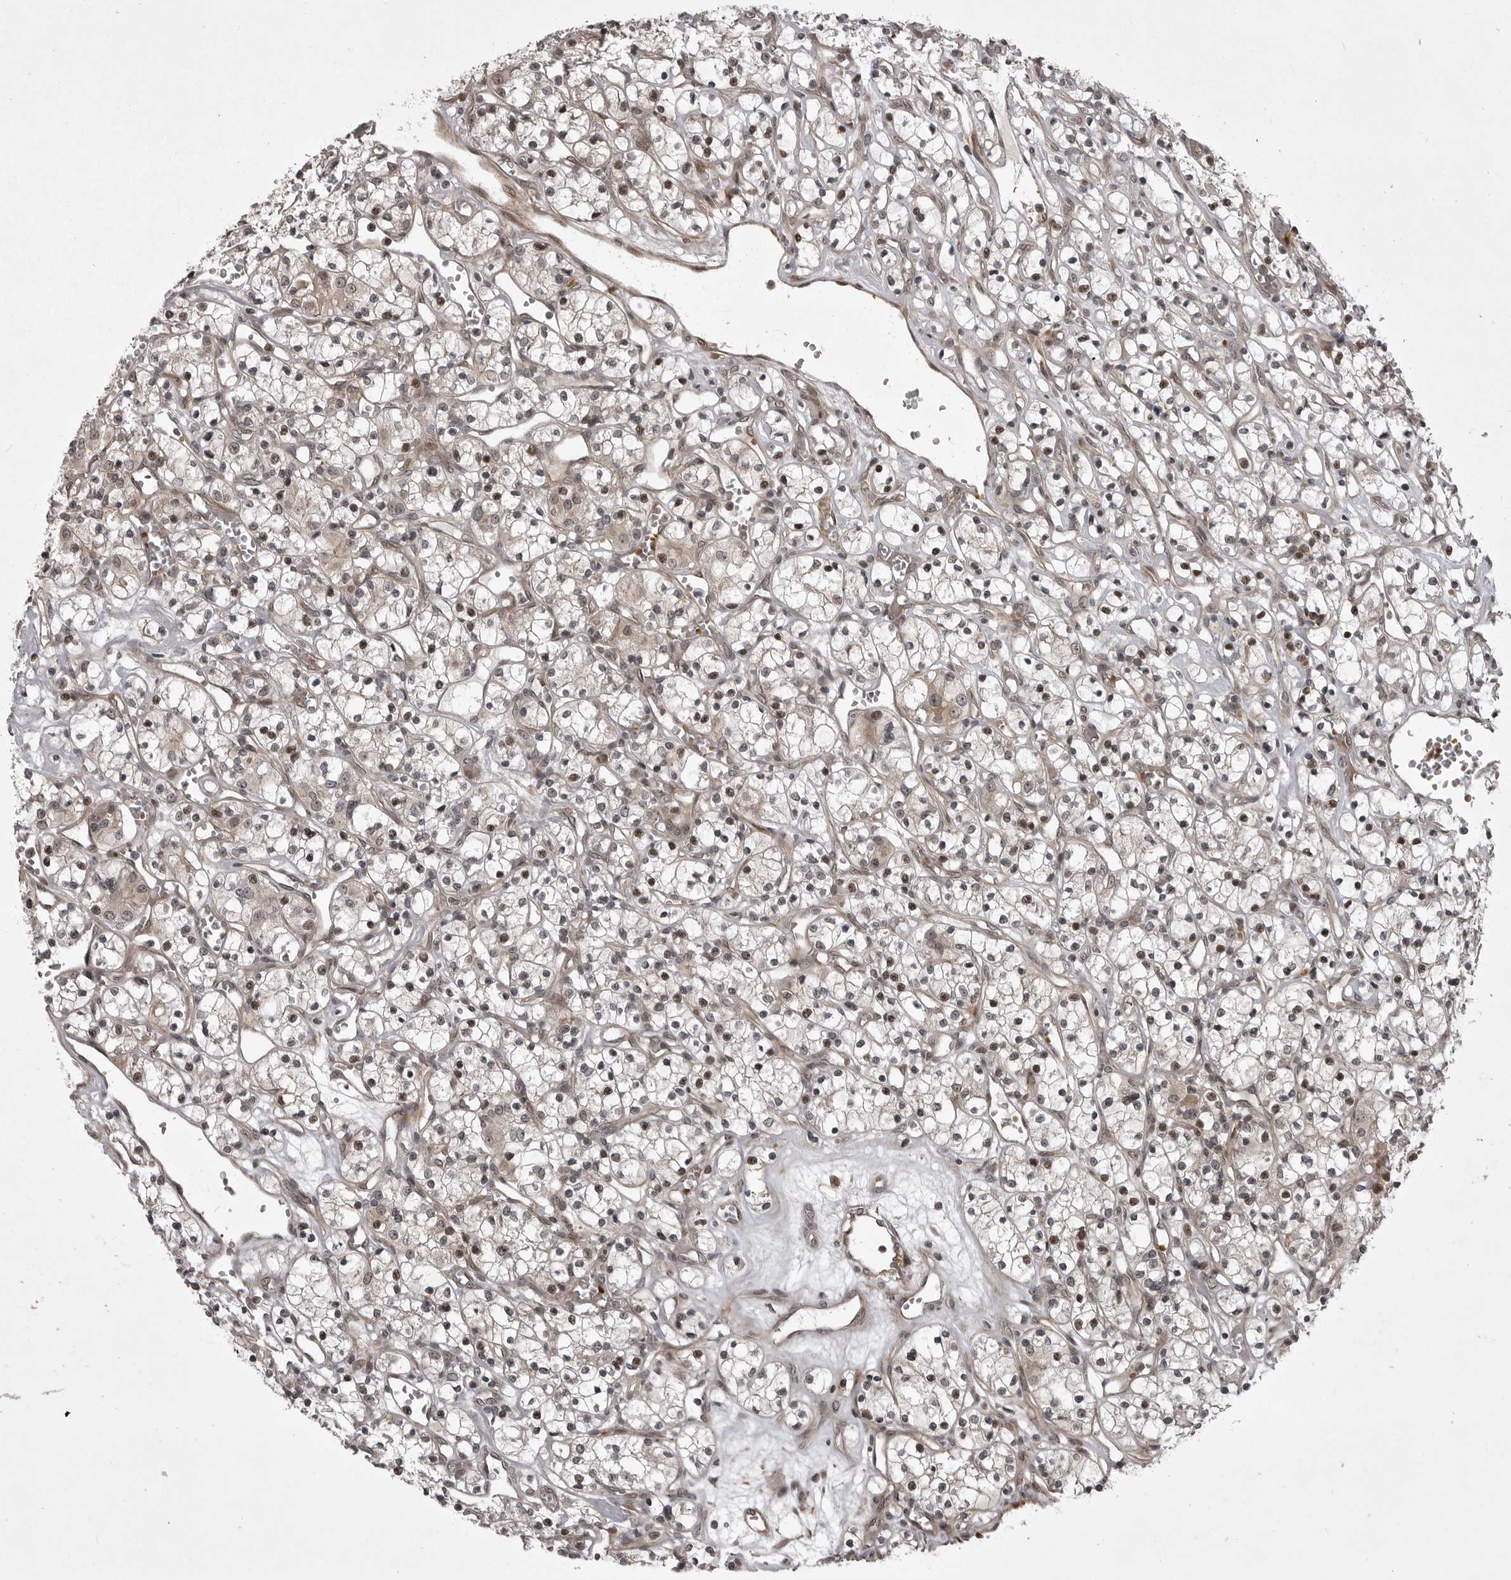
{"staining": {"intensity": "moderate", "quantity": "25%-75%", "location": "nuclear"}, "tissue": "renal cancer", "cell_type": "Tumor cells", "image_type": "cancer", "snomed": [{"axis": "morphology", "description": "Adenocarcinoma, NOS"}, {"axis": "topography", "description": "Kidney"}], "caption": "Tumor cells display medium levels of moderate nuclear staining in approximately 25%-75% of cells in human renal cancer (adenocarcinoma).", "gene": "SNX16", "patient": {"sex": "female", "age": 59}}